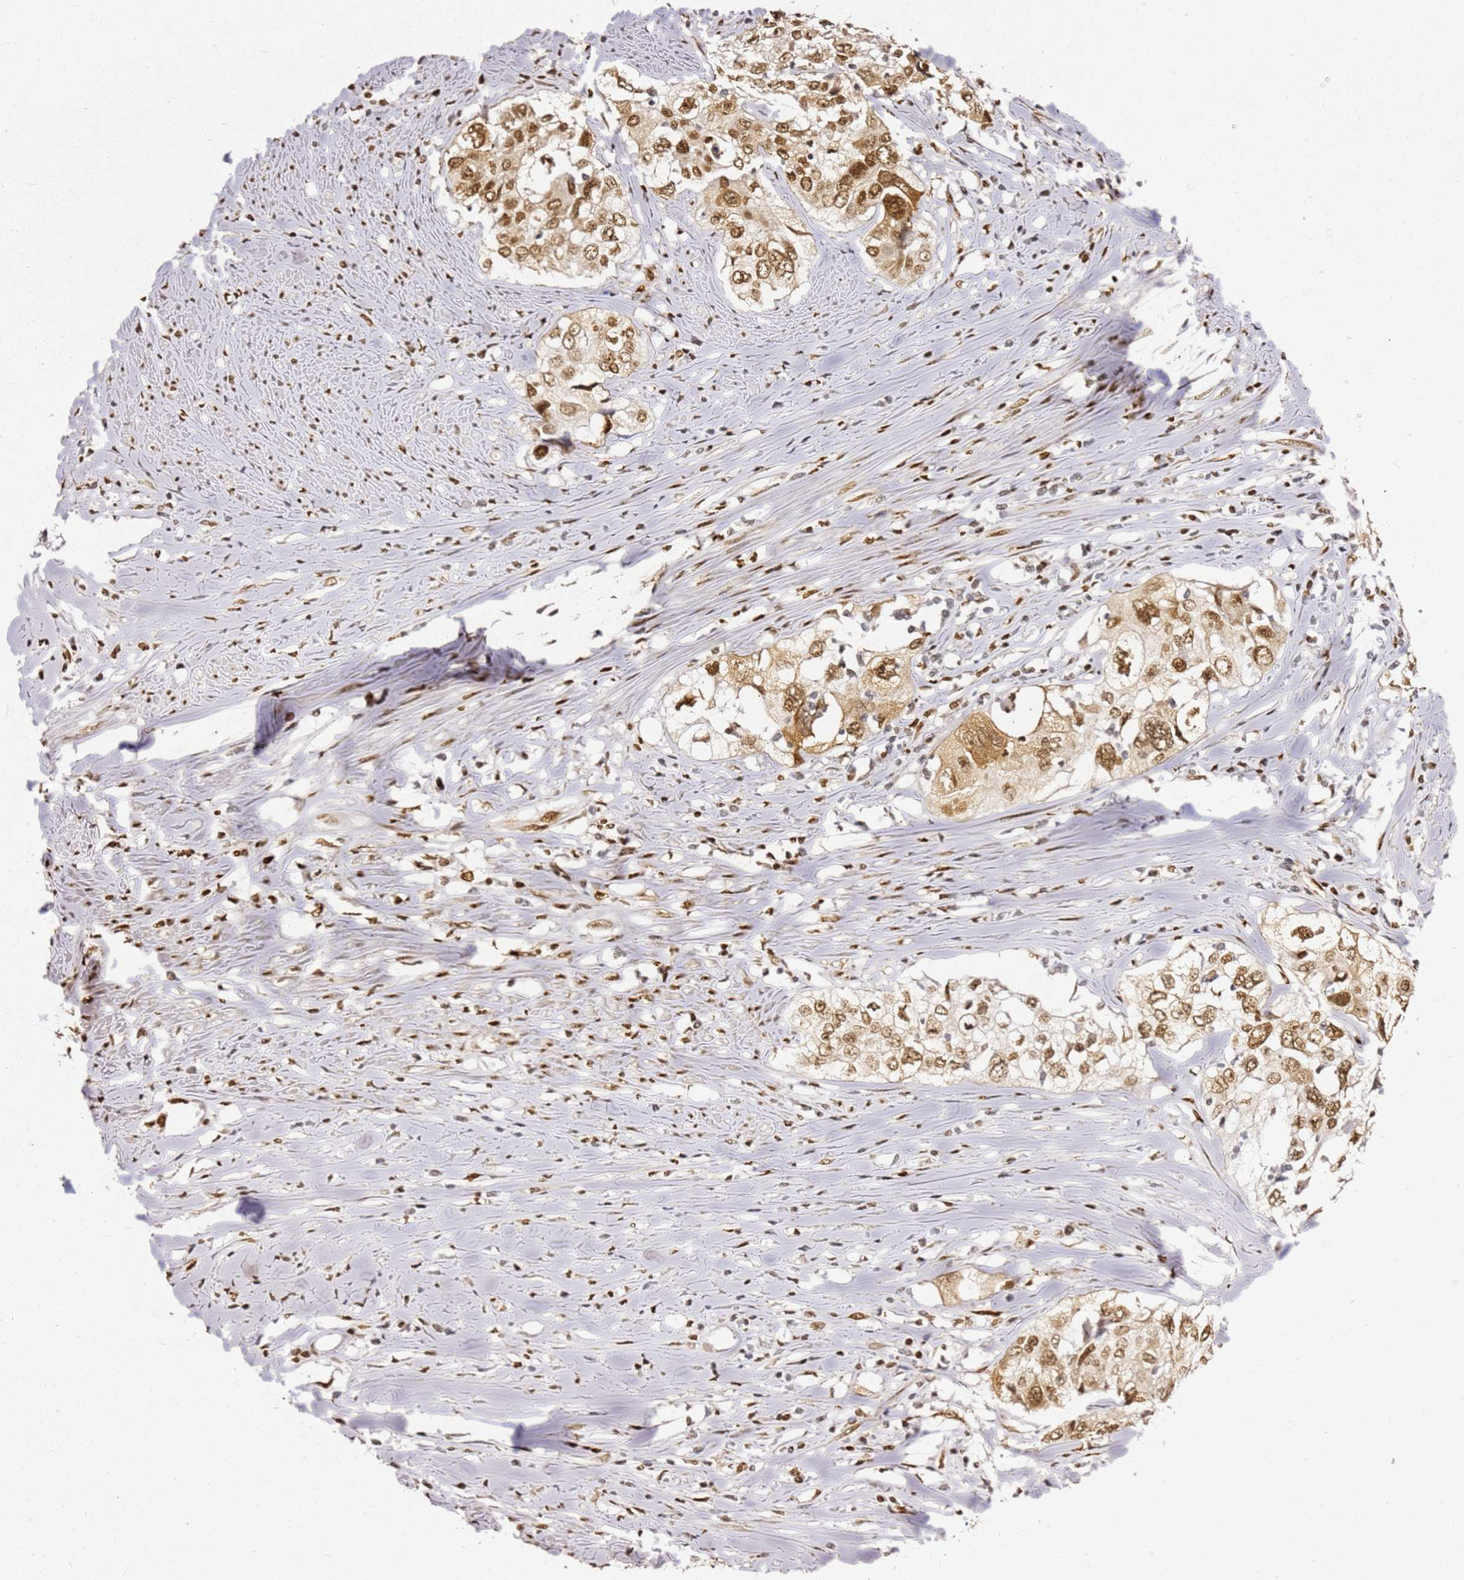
{"staining": {"intensity": "moderate", "quantity": ">75%", "location": "nuclear"}, "tissue": "cervical cancer", "cell_type": "Tumor cells", "image_type": "cancer", "snomed": [{"axis": "morphology", "description": "Squamous cell carcinoma, NOS"}, {"axis": "topography", "description": "Cervix"}], "caption": "Immunohistochemistry of human cervical cancer shows medium levels of moderate nuclear expression in approximately >75% of tumor cells.", "gene": "APEX1", "patient": {"sex": "female", "age": 31}}